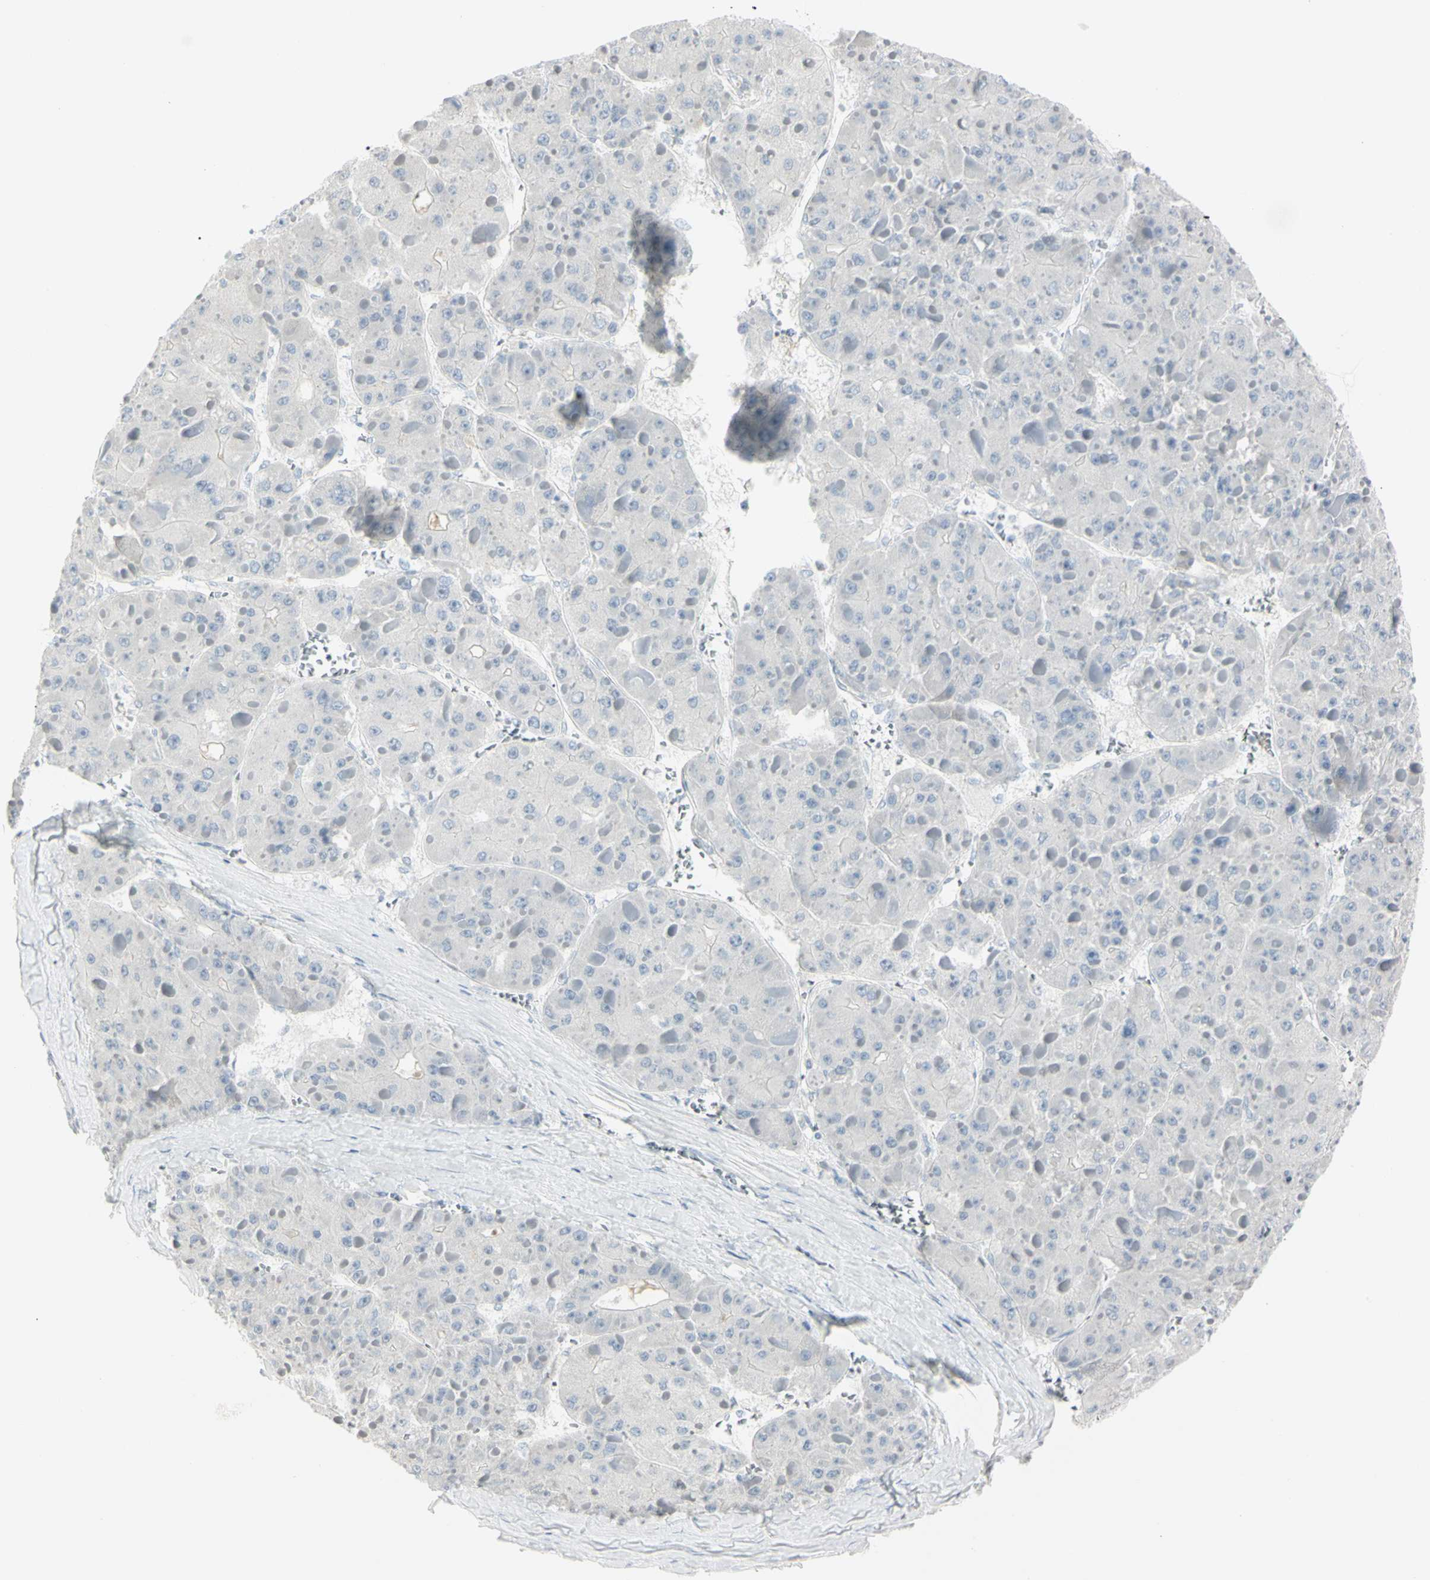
{"staining": {"intensity": "negative", "quantity": "none", "location": "none"}, "tissue": "liver cancer", "cell_type": "Tumor cells", "image_type": "cancer", "snomed": [{"axis": "morphology", "description": "Carcinoma, Hepatocellular, NOS"}, {"axis": "topography", "description": "Liver"}], "caption": "This is a image of immunohistochemistry (IHC) staining of hepatocellular carcinoma (liver), which shows no positivity in tumor cells. Nuclei are stained in blue.", "gene": "PIP", "patient": {"sex": "female", "age": 73}}